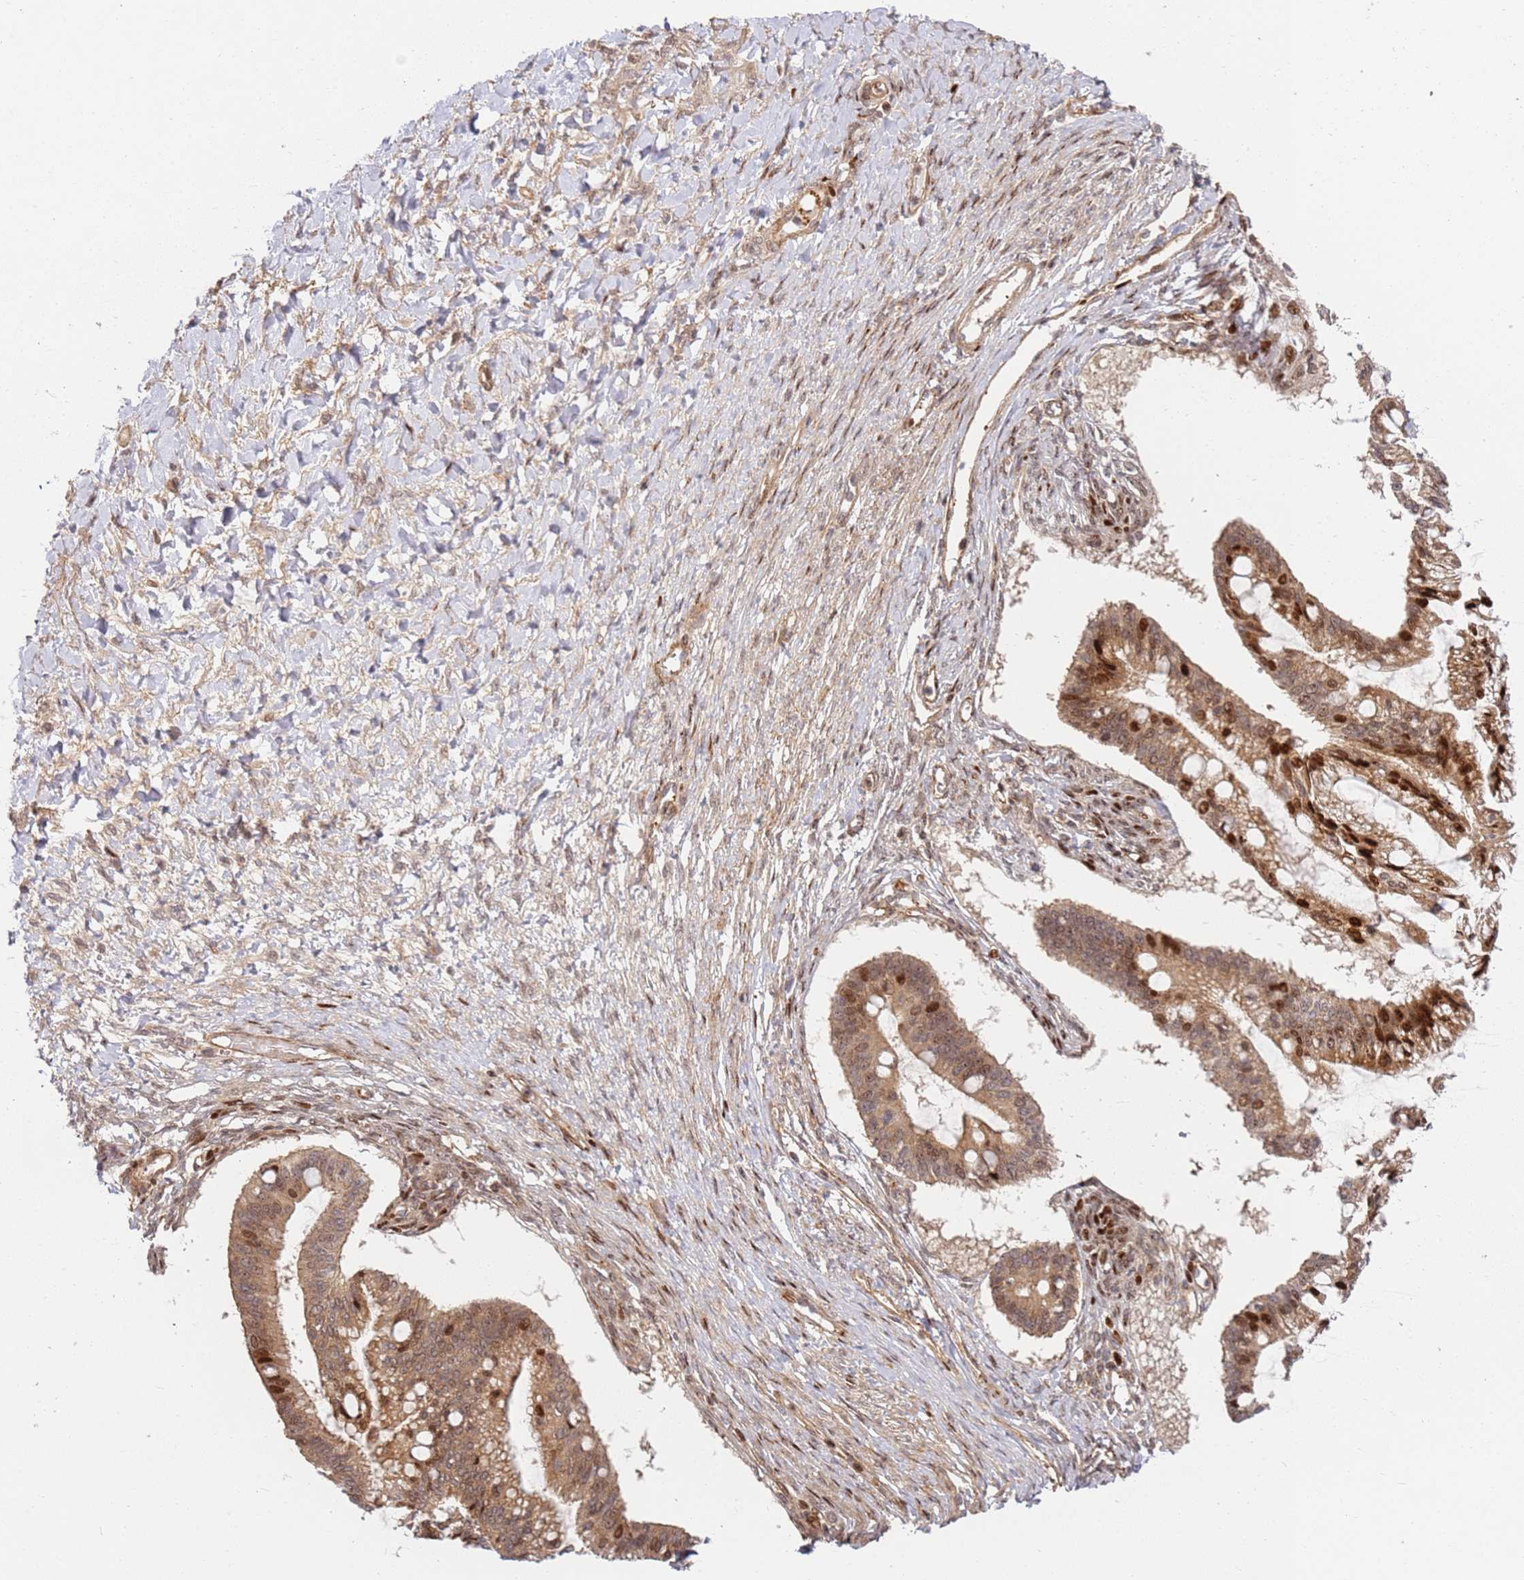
{"staining": {"intensity": "moderate", "quantity": ">75%", "location": "cytoplasmic/membranous,nuclear"}, "tissue": "ovarian cancer", "cell_type": "Tumor cells", "image_type": "cancer", "snomed": [{"axis": "morphology", "description": "Cystadenocarcinoma, mucinous, NOS"}, {"axis": "topography", "description": "Ovary"}], "caption": "The micrograph demonstrates a brown stain indicating the presence of a protein in the cytoplasmic/membranous and nuclear of tumor cells in mucinous cystadenocarcinoma (ovarian).", "gene": "TMEM233", "patient": {"sex": "female", "age": 73}}